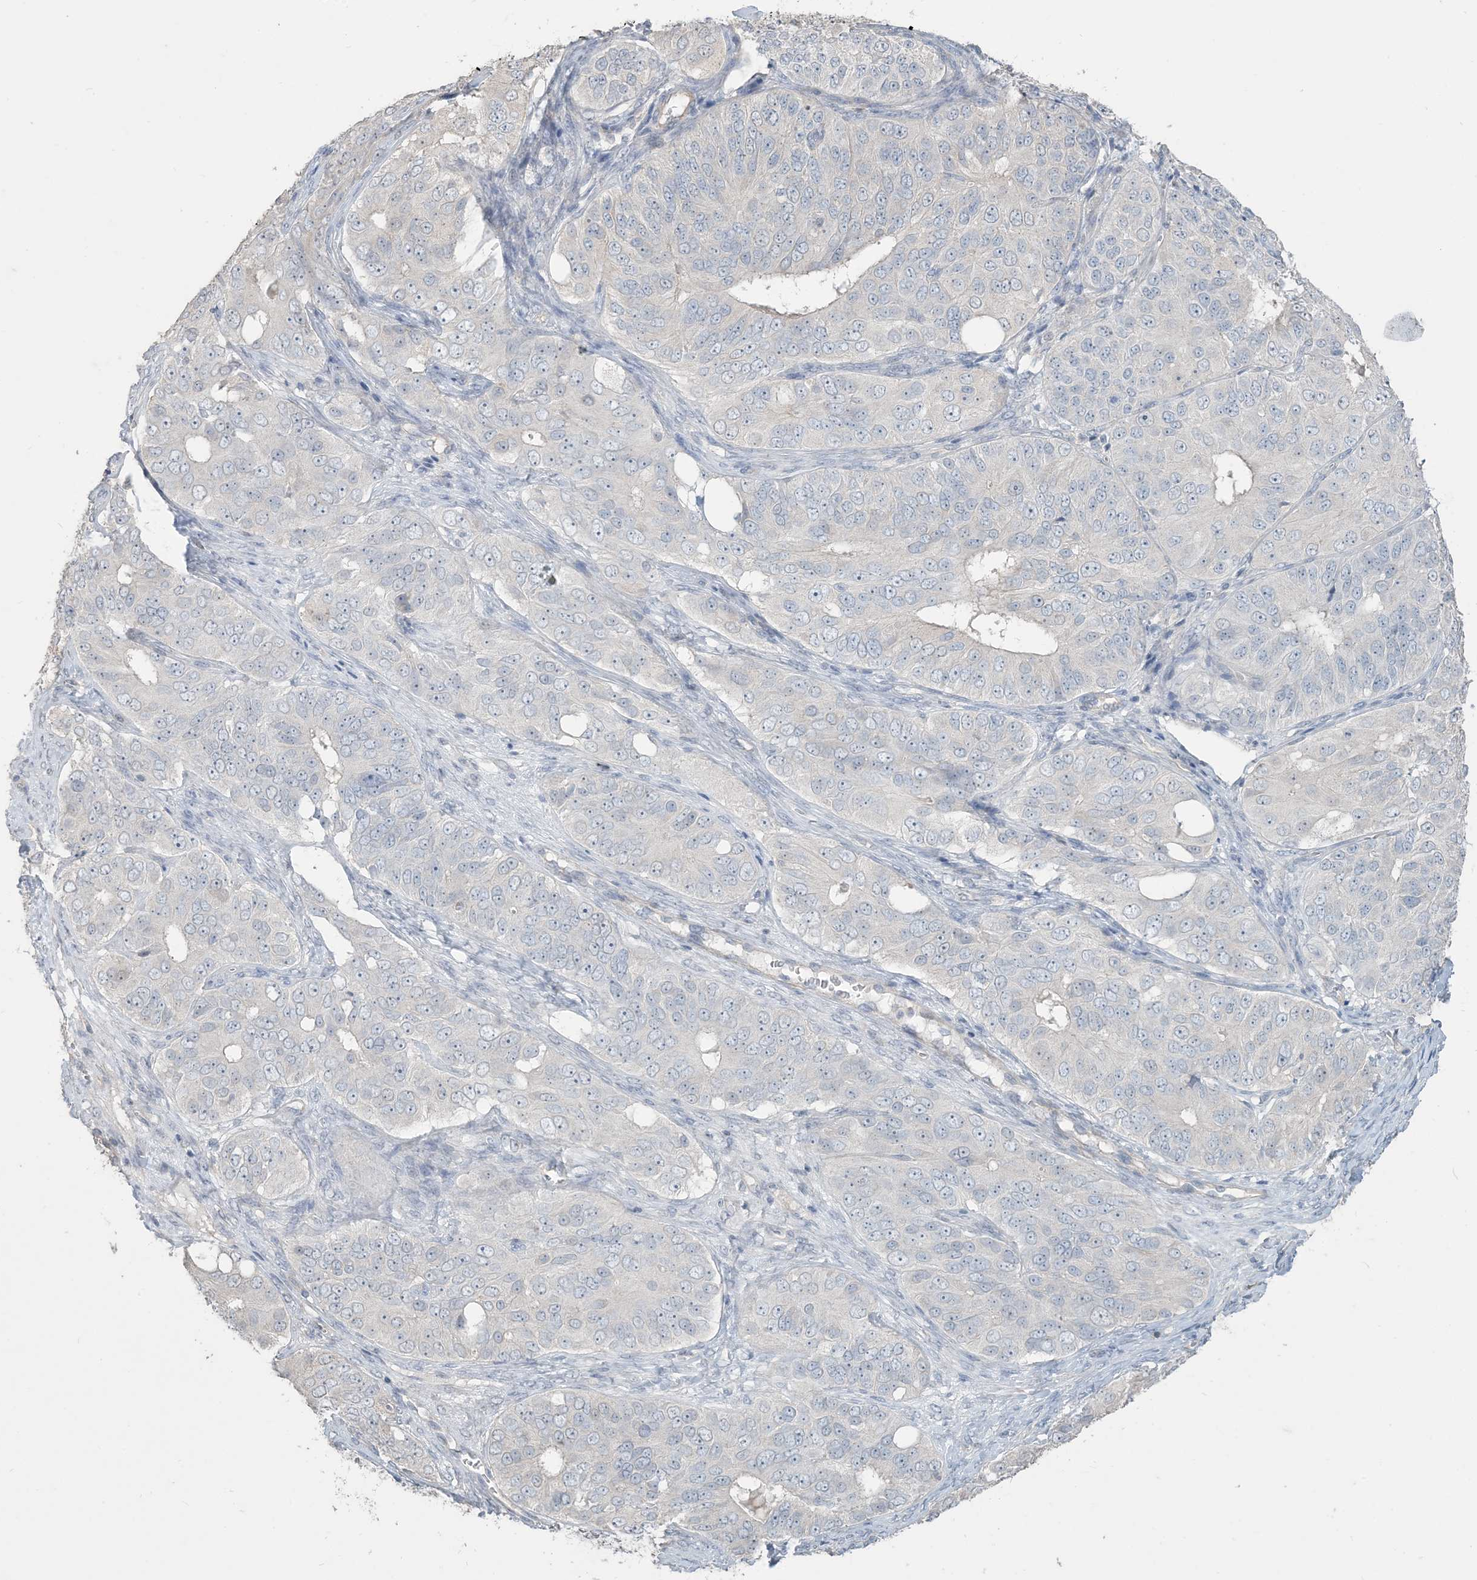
{"staining": {"intensity": "negative", "quantity": "none", "location": "none"}, "tissue": "ovarian cancer", "cell_type": "Tumor cells", "image_type": "cancer", "snomed": [{"axis": "morphology", "description": "Carcinoma, endometroid"}, {"axis": "topography", "description": "Ovary"}], "caption": "Tumor cells show no significant protein expression in ovarian endometroid carcinoma.", "gene": "NPHS2", "patient": {"sex": "female", "age": 51}}